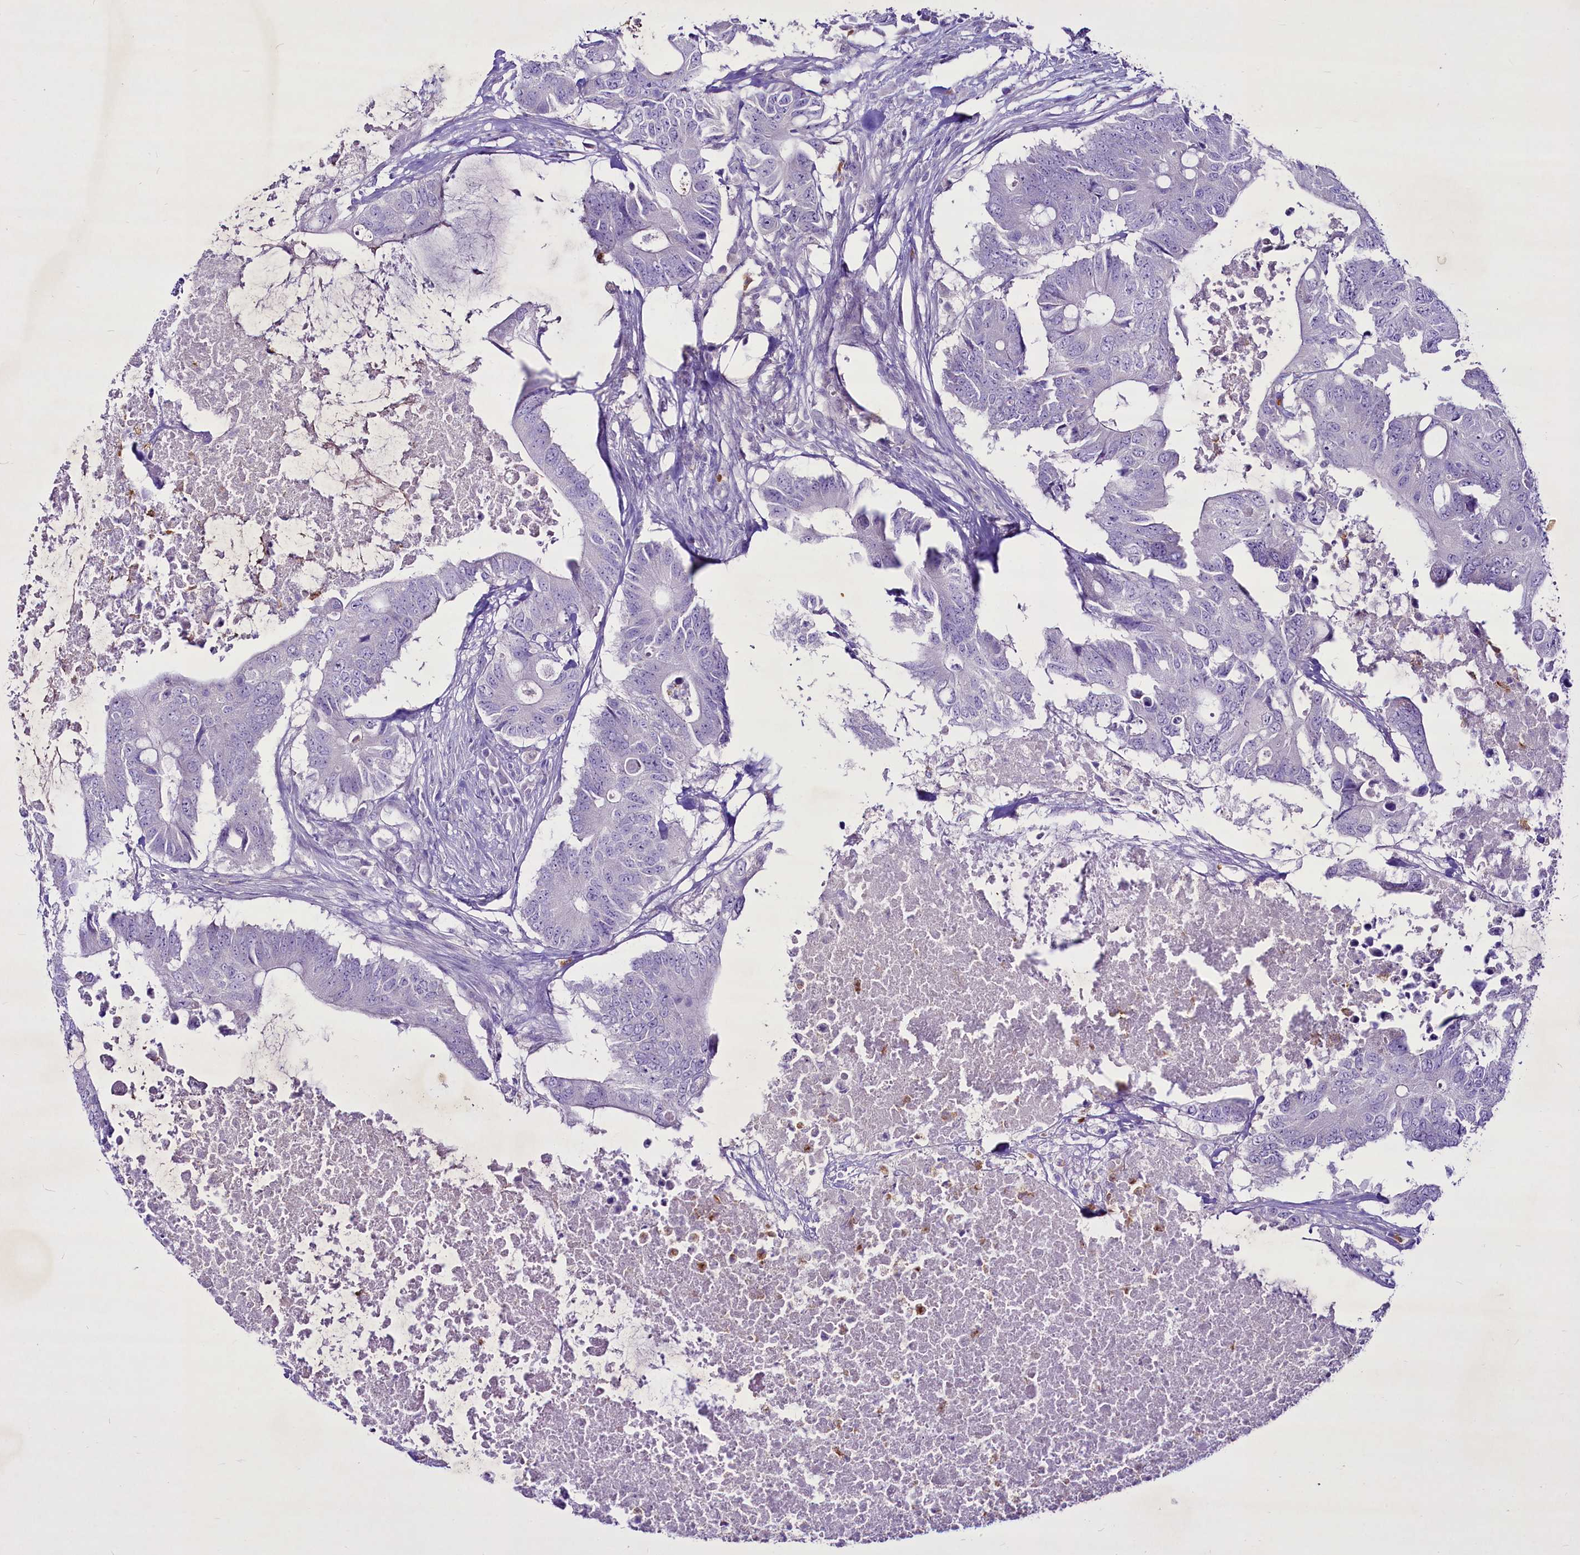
{"staining": {"intensity": "negative", "quantity": "none", "location": "none"}, "tissue": "colorectal cancer", "cell_type": "Tumor cells", "image_type": "cancer", "snomed": [{"axis": "morphology", "description": "Adenocarcinoma, NOS"}, {"axis": "topography", "description": "Colon"}], "caption": "Immunohistochemistry photomicrograph of human adenocarcinoma (colorectal) stained for a protein (brown), which exhibits no expression in tumor cells.", "gene": "FAM209B", "patient": {"sex": "male", "age": 71}}